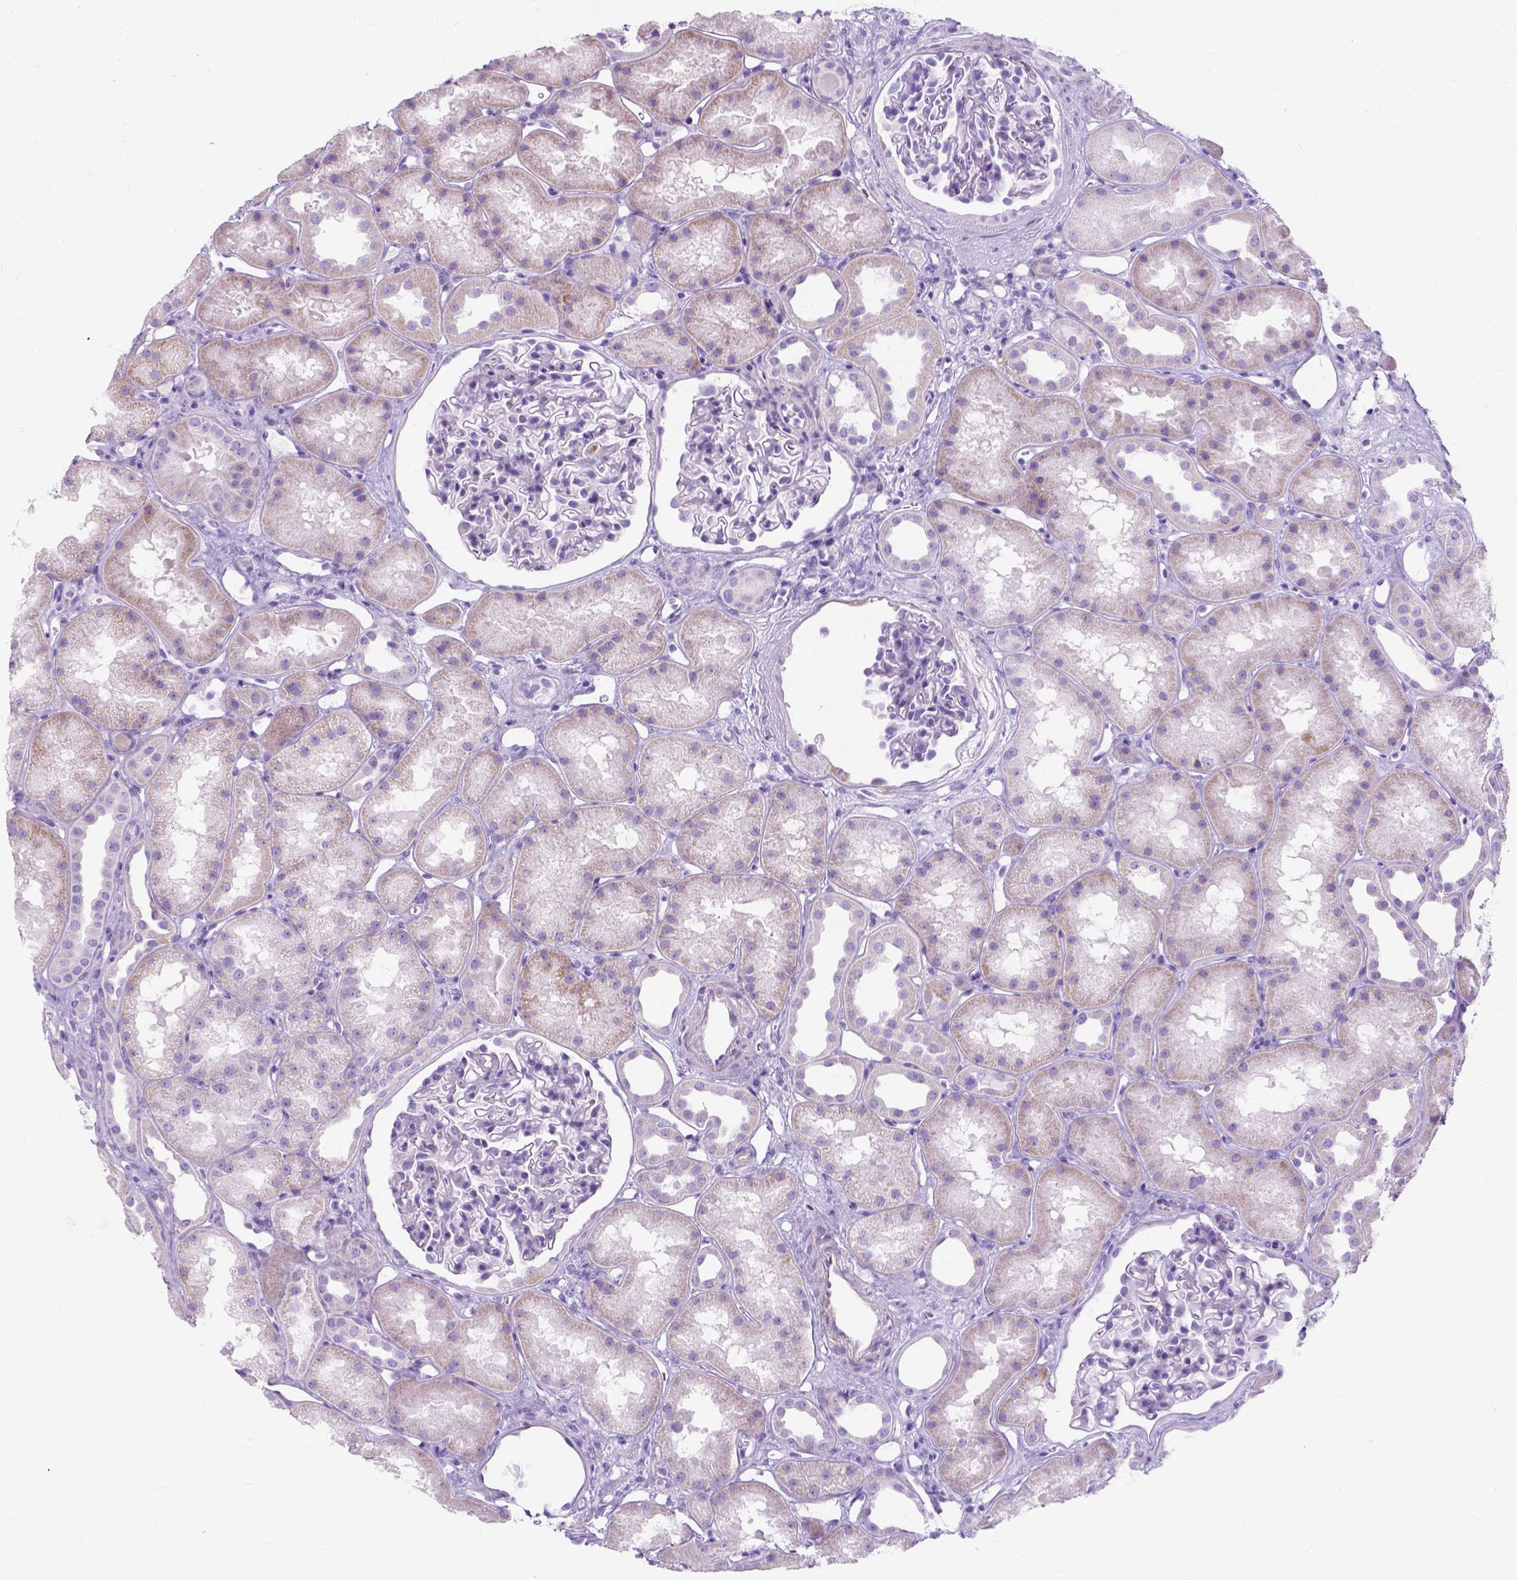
{"staining": {"intensity": "negative", "quantity": "none", "location": "none"}, "tissue": "kidney", "cell_type": "Cells in glomeruli", "image_type": "normal", "snomed": [{"axis": "morphology", "description": "Normal tissue, NOS"}, {"axis": "topography", "description": "Kidney"}], "caption": "Cells in glomeruli show no significant protein expression in unremarkable kidney. Brightfield microscopy of immunohistochemistry stained with DAB (brown) and hematoxylin (blue), captured at high magnification.", "gene": "MYH15", "patient": {"sex": "male", "age": 61}}